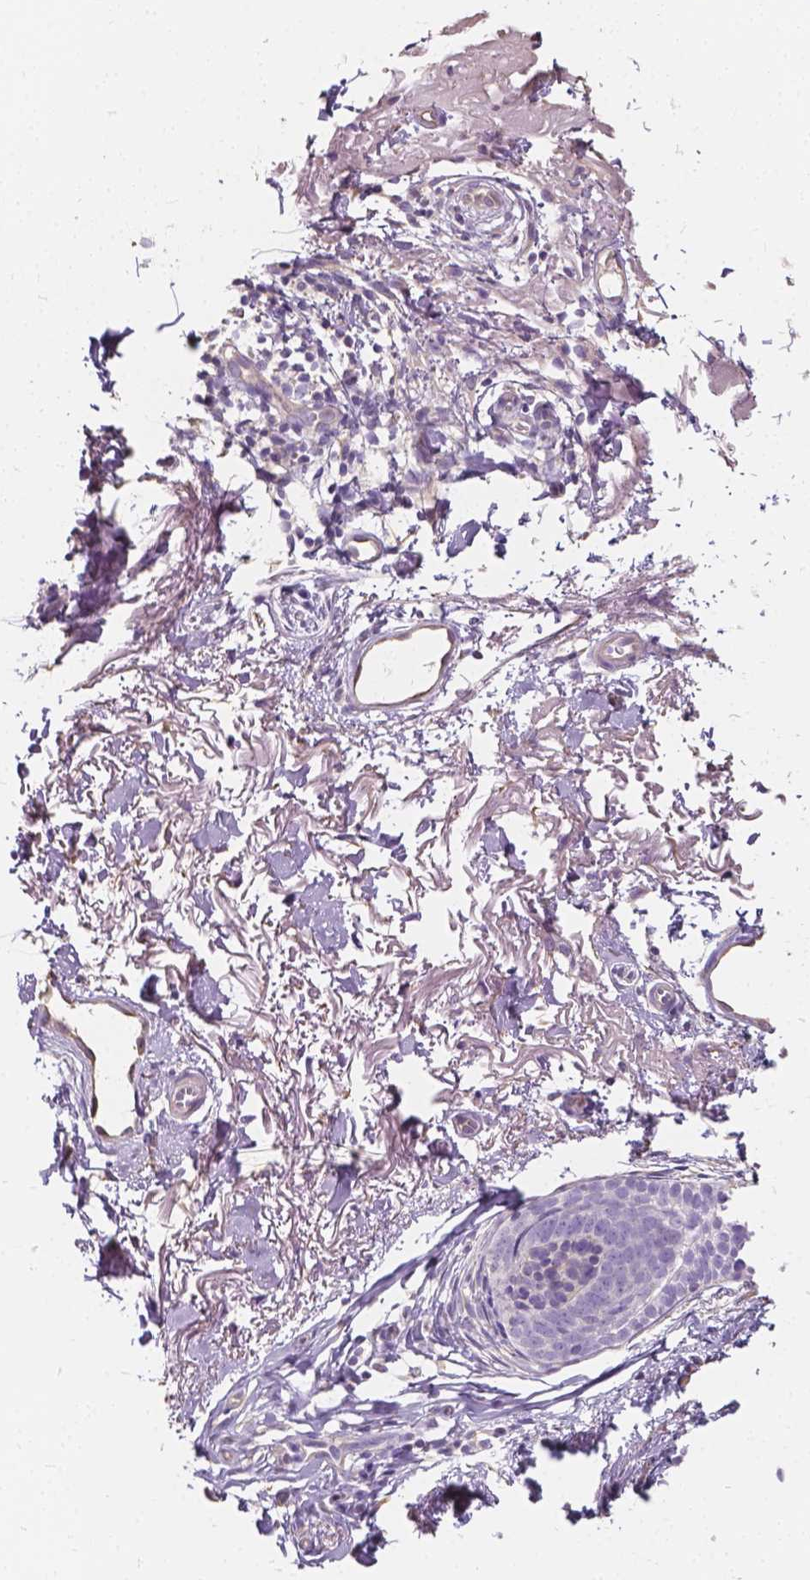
{"staining": {"intensity": "negative", "quantity": "none", "location": "none"}, "tissue": "skin cancer", "cell_type": "Tumor cells", "image_type": "cancer", "snomed": [{"axis": "morphology", "description": "Basal cell carcinoma"}, {"axis": "morphology", "description": "BCC, high aggressive"}, {"axis": "topography", "description": "Skin"}], "caption": "An IHC image of basal cell carcinoma (skin) is shown. There is no staining in tumor cells of basal cell carcinoma (skin). (Stains: DAB (3,3'-diaminobenzidine) IHC with hematoxylin counter stain, Microscopy: brightfield microscopy at high magnification).", "gene": "KIAA0513", "patient": {"sex": "female", "age": 79}}